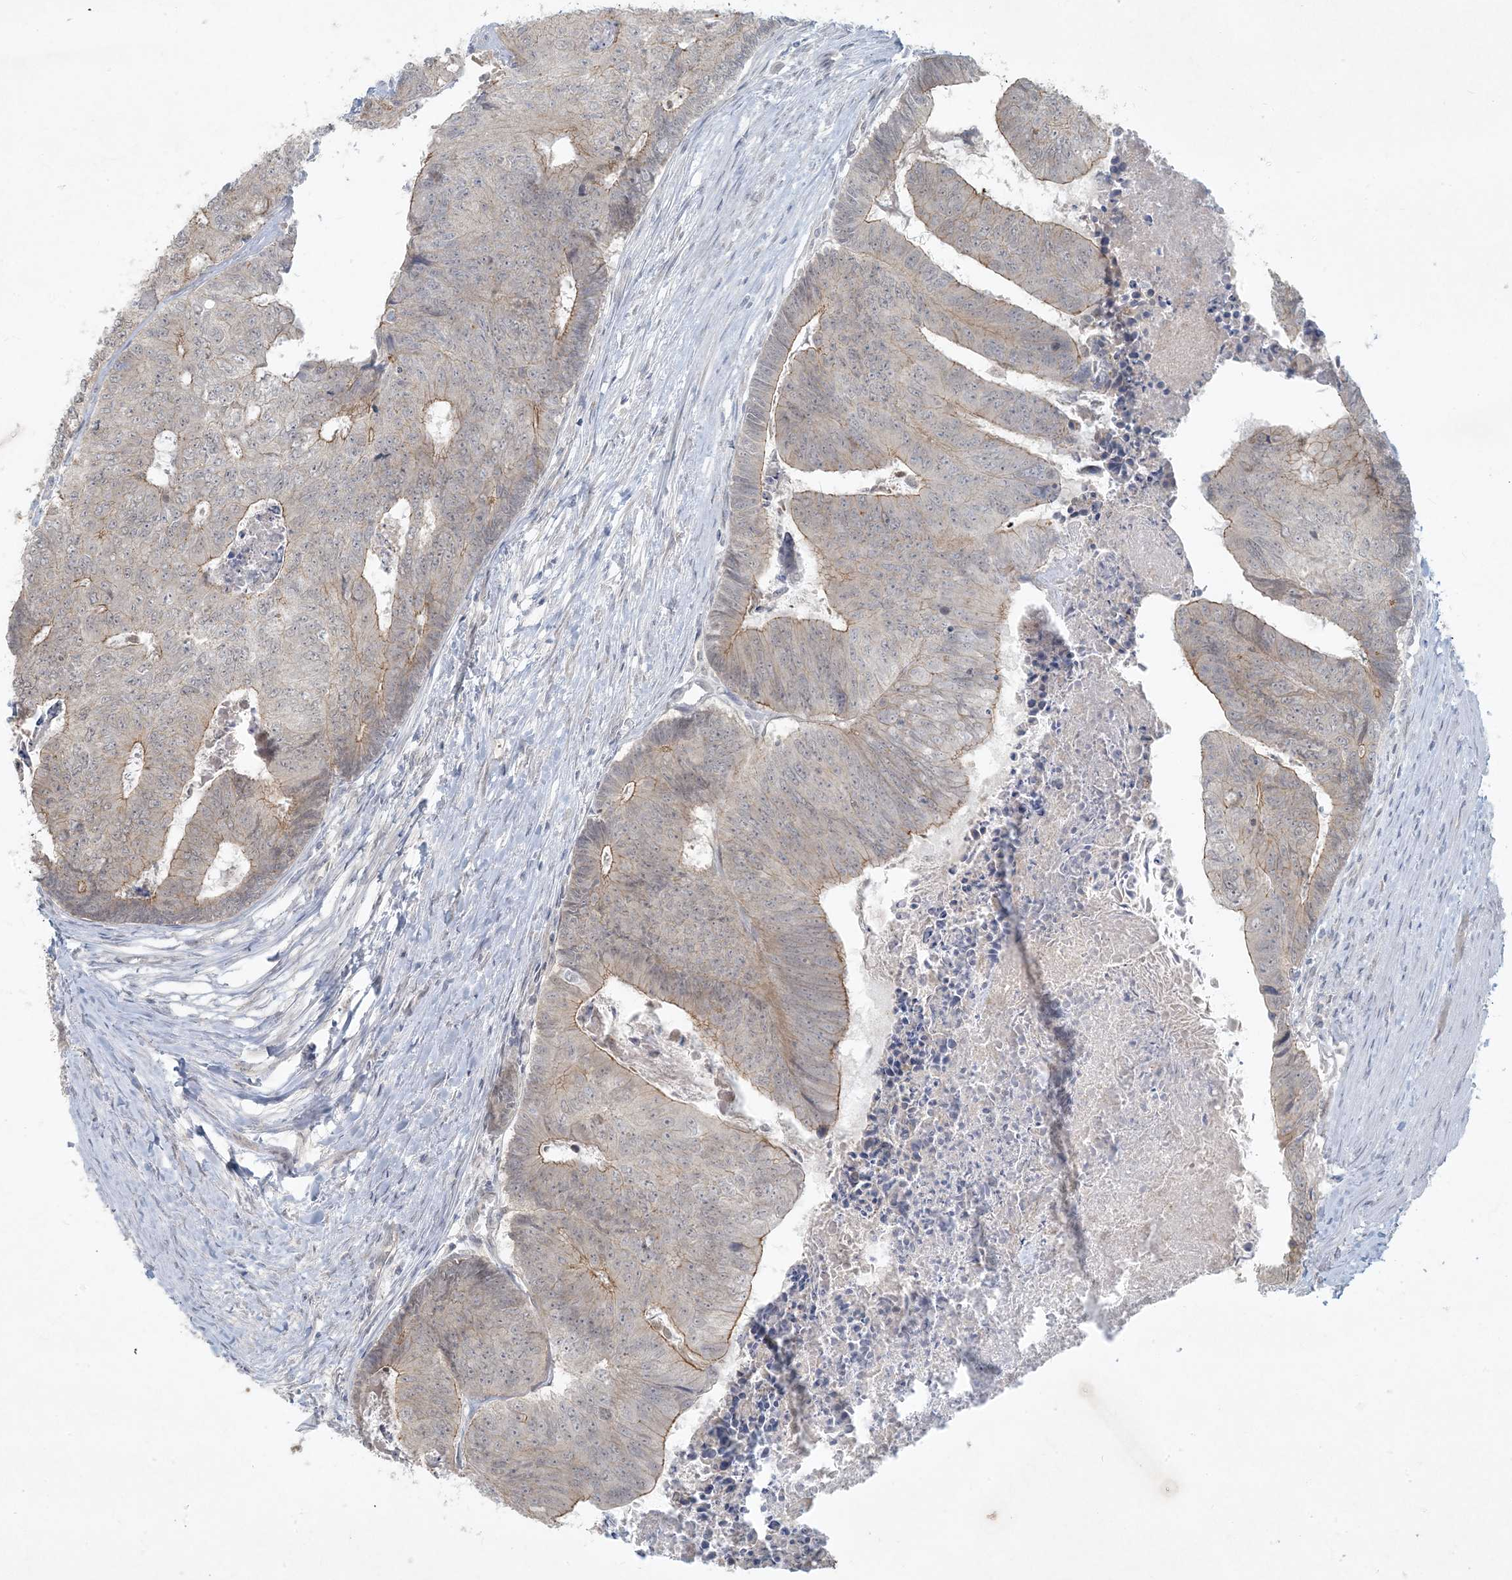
{"staining": {"intensity": "moderate", "quantity": "<25%", "location": "cytoplasmic/membranous"}, "tissue": "colorectal cancer", "cell_type": "Tumor cells", "image_type": "cancer", "snomed": [{"axis": "morphology", "description": "Adenocarcinoma, NOS"}, {"axis": "topography", "description": "Colon"}], "caption": "Immunohistochemical staining of colorectal adenocarcinoma reveals moderate cytoplasmic/membranous protein expression in about <25% of tumor cells. Using DAB (3,3'-diaminobenzidine) (brown) and hematoxylin (blue) stains, captured at high magnification using brightfield microscopy.", "gene": "BCORL1", "patient": {"sex": "female", "age": 67}}